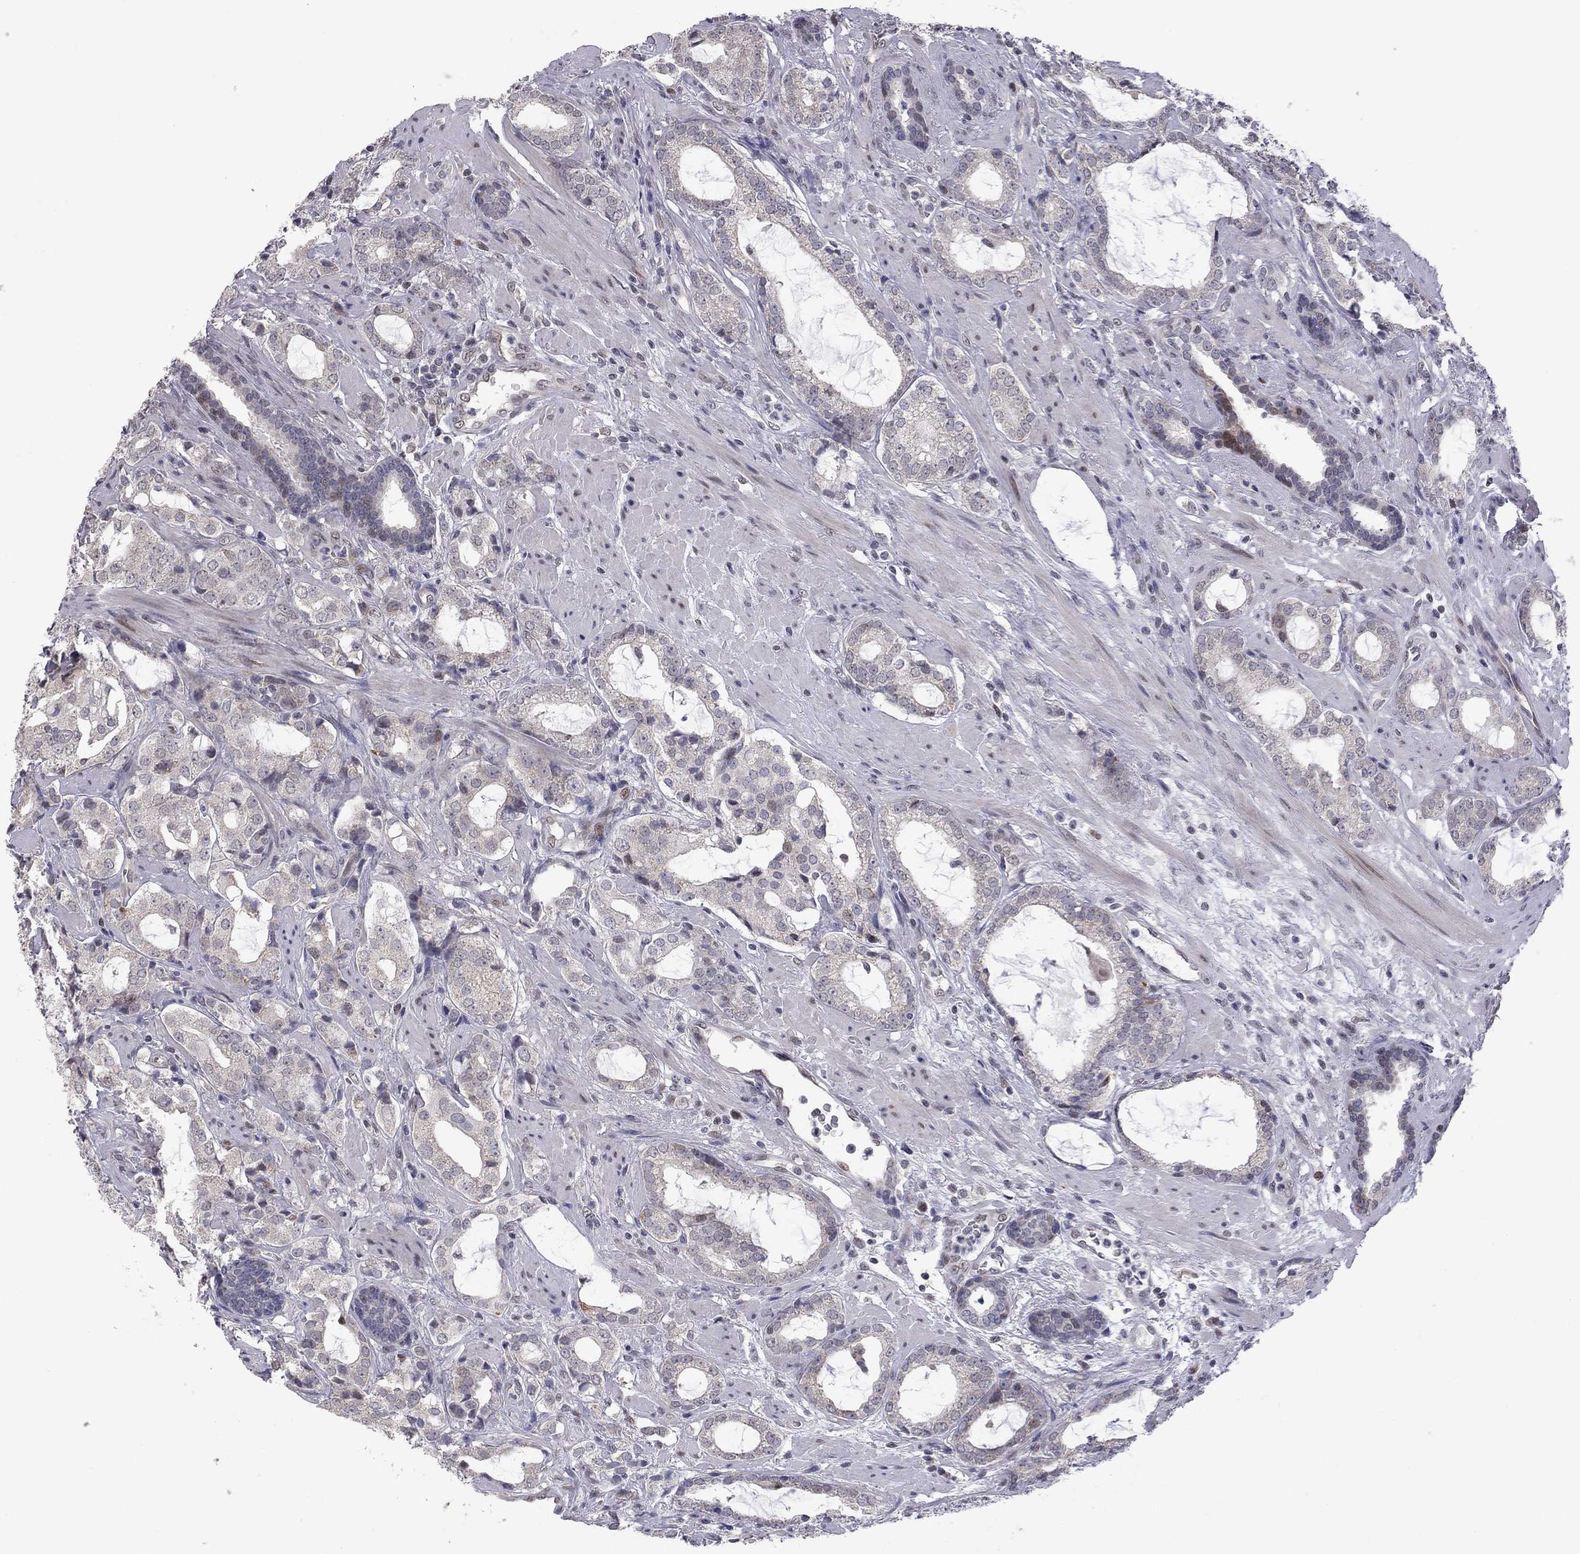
{"staining": {"intensity": "weak", "quantity": "25%-75%", "location": "cytoplasmic/membranous"}, "tissue": "prostate cancer", "cell_type": "Tumor cells", "image_type": "cancer", "snomed": [{"axis": "morphology", "description": "Adenocarcinoma, NOS"}, {"axis": "topography", "description": "Prostate"}], "caption": "A brown stain highlights weak cytoplasmic/membranous staining of a protein in prostate cancer tumor cells.", "gene": "MC3R", "patient": {"sex": "male", "age": 66}}